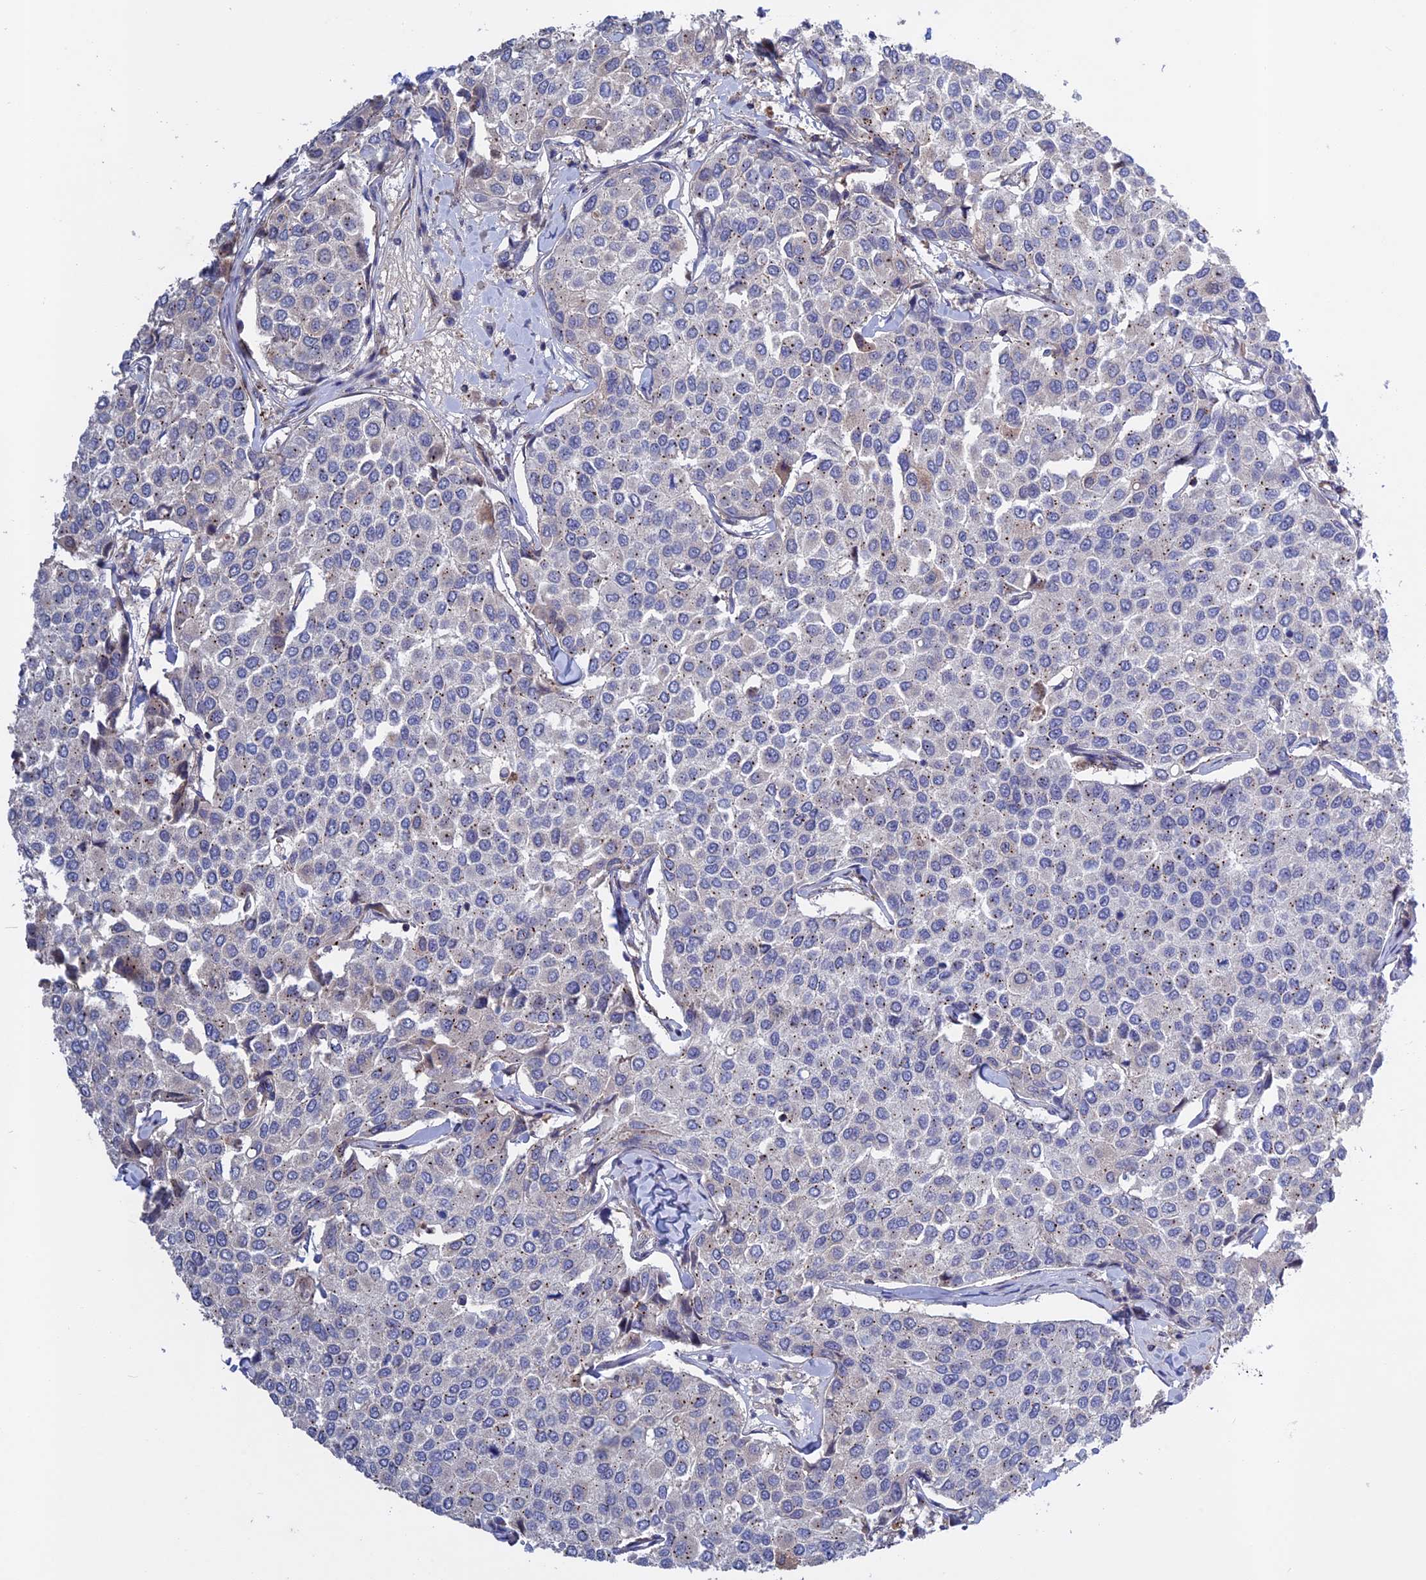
{"staining": {"intensity": "weak", "quantity": "<25%", "location": "cytoplasmic/membranous"}, "tissue": "breast cancer", "cell_type": "Tumor cells", "image_type": "cancer", "snomed": [{"axis": "morphology", "description": "Duct carcinoma"}, {"axis": "topography", "description": "Breast"}], "caption": "The image shows no significant expression in tumor cells of breast cancer.", "gene": "LYPD5", "patient": {"sex": "female", "age": 55}}